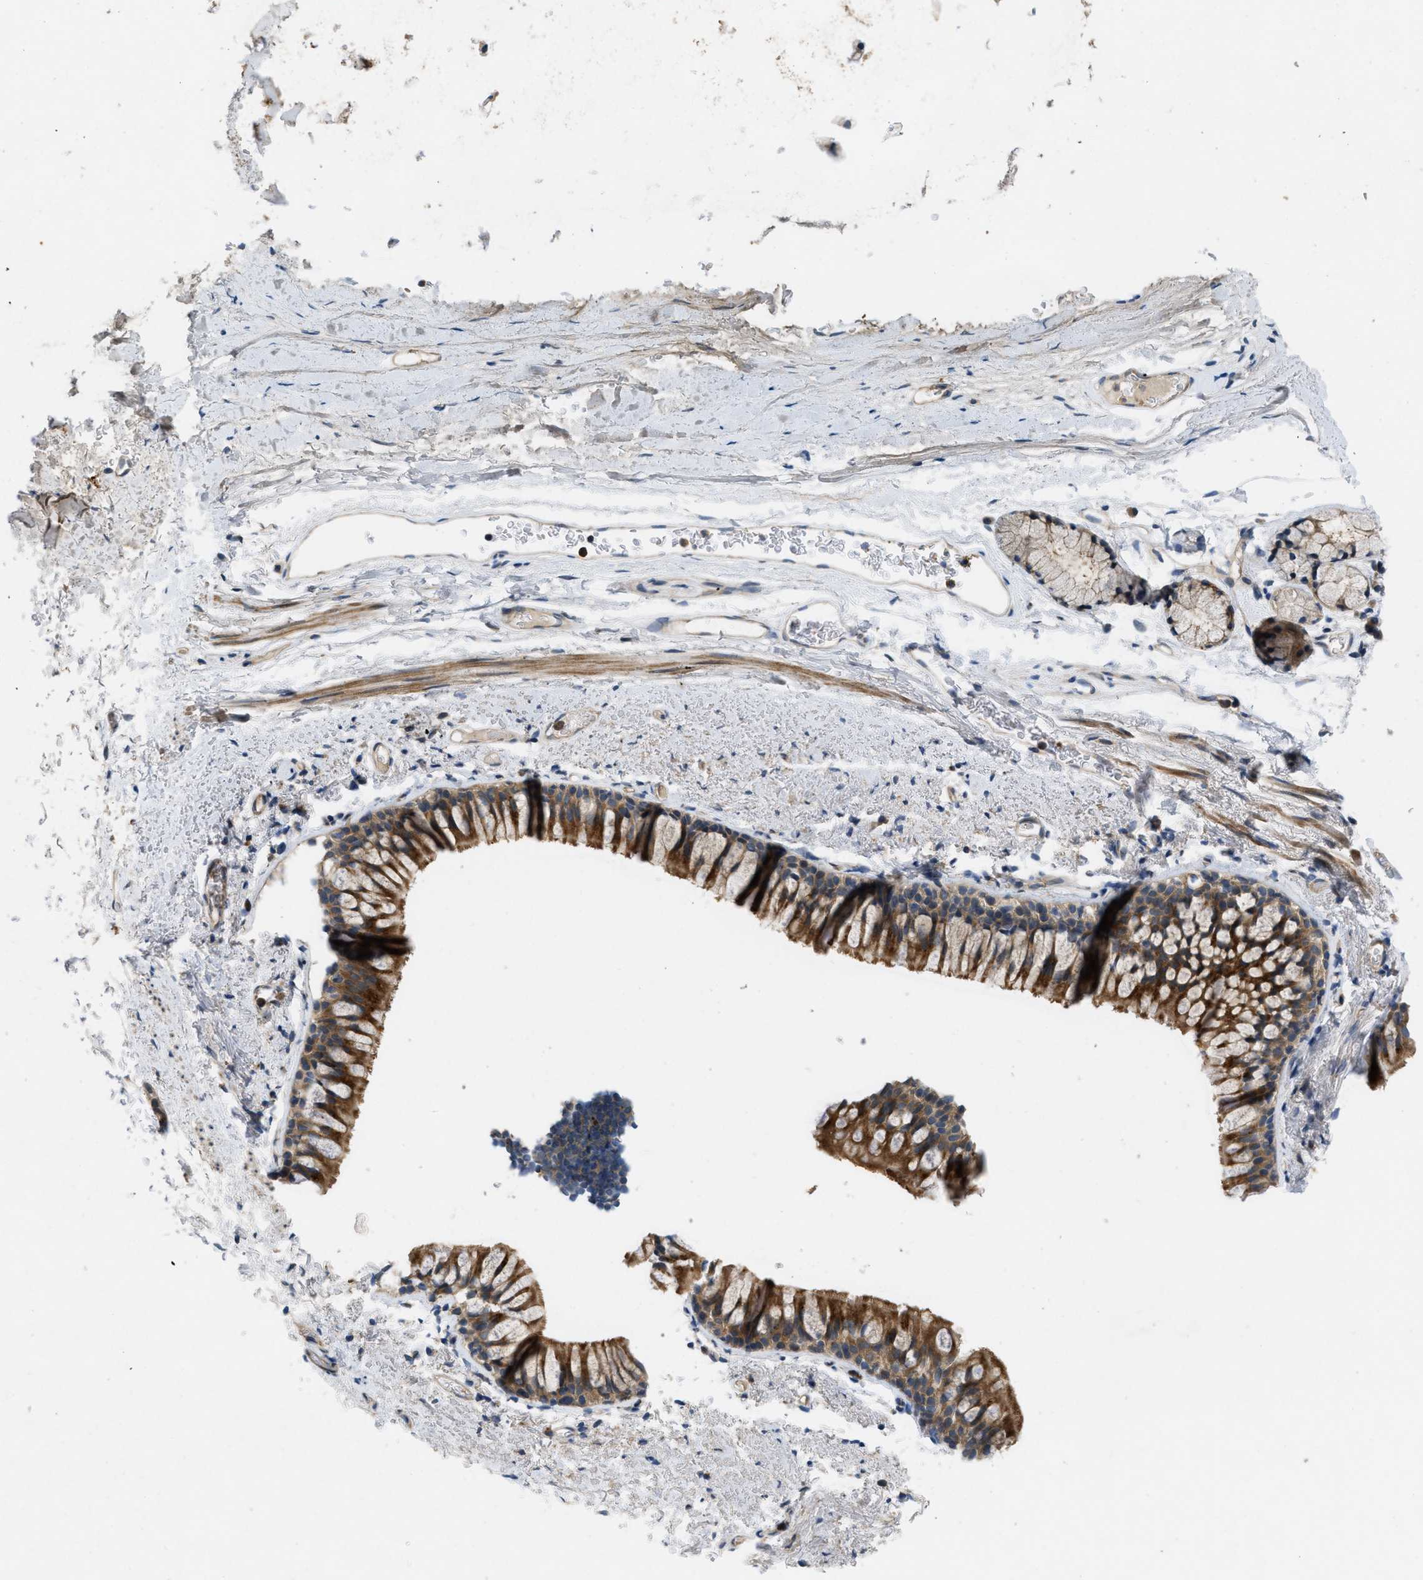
{"staining": {"intensity": "strong", "quantity": "25%-75%", "location": "cytoplasmic/membranous"}, "tissue": "bronchus", "cell_type": "Respiratory epithelial cells", "image_type": "normal", "snomed": [{"axis": "morphology", "description": "Normal tissue, NOS"}, {"axis": "topography", "description": "Bronchus"}], "caption": "Immunohistochemistry histopathology image of normal bronchus stained for a protein (brown), which shows high levels of strong cytoplasmic/membranous positivity in about 25%-75% of respiratory epithelial cells.", "gene": "ADCY6", "patient": {"sex": "female", "age": 73}}